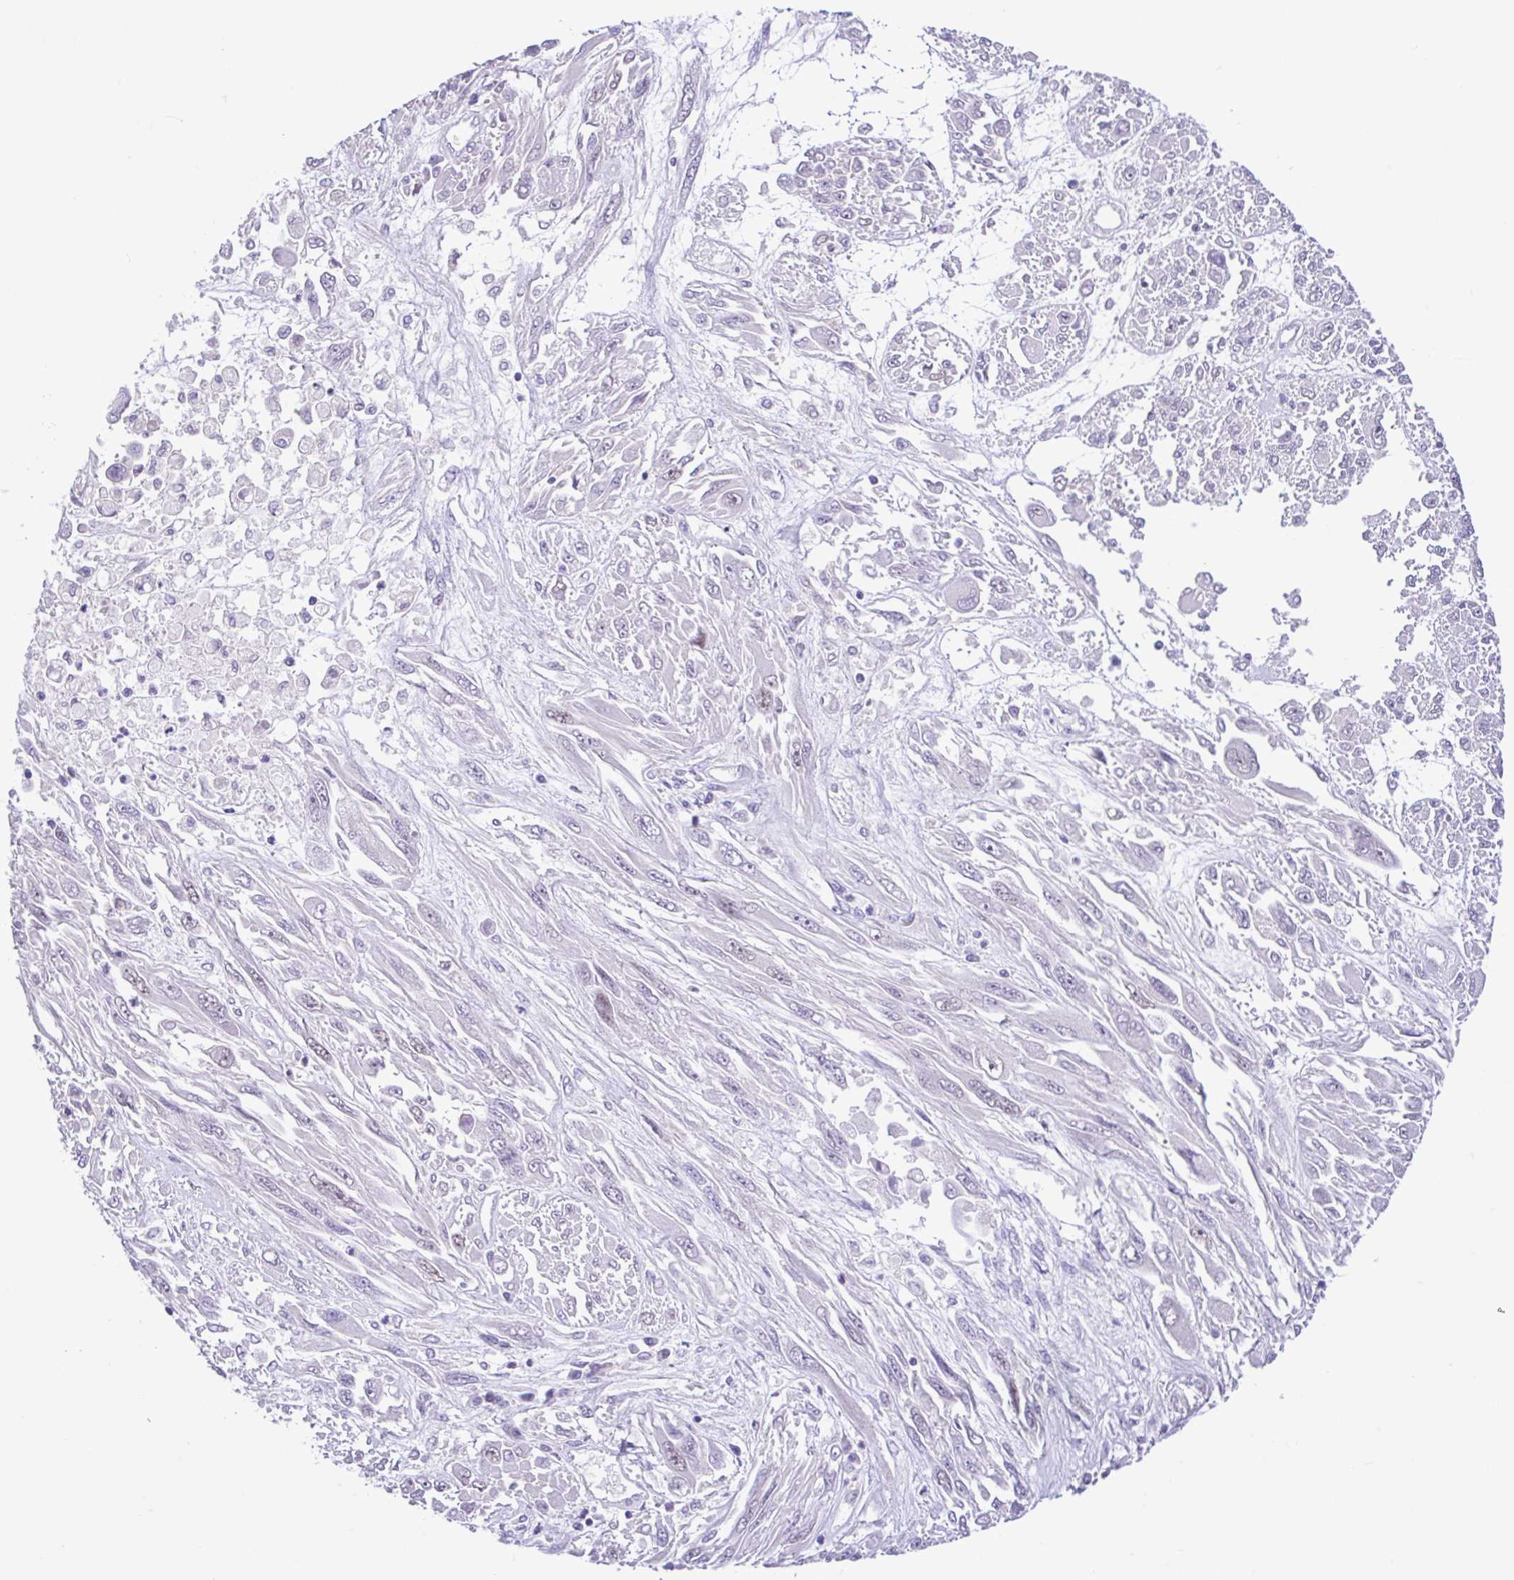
{"staining": {"intensity": "negative", "quantity": "none", "location": "none"}, "tissue": "melanoma", "cell_type": "Tumor cells", "image_type": "cancer", "snomed": [{"axis": "morphology", "description": "Malignant melanoma, NOS"}, {"axis": "topography", "description": "Skin"}], "caption": "An image of melanoma stained for a protein reveals no brown staining in tumor cells. (Stains: DAB IHC with hematoxylin counter stain, Microscopy: brightfield microscopy at high magnification).", "gene": "ANO4", "patient": {"sex": "female", "age": 91}}